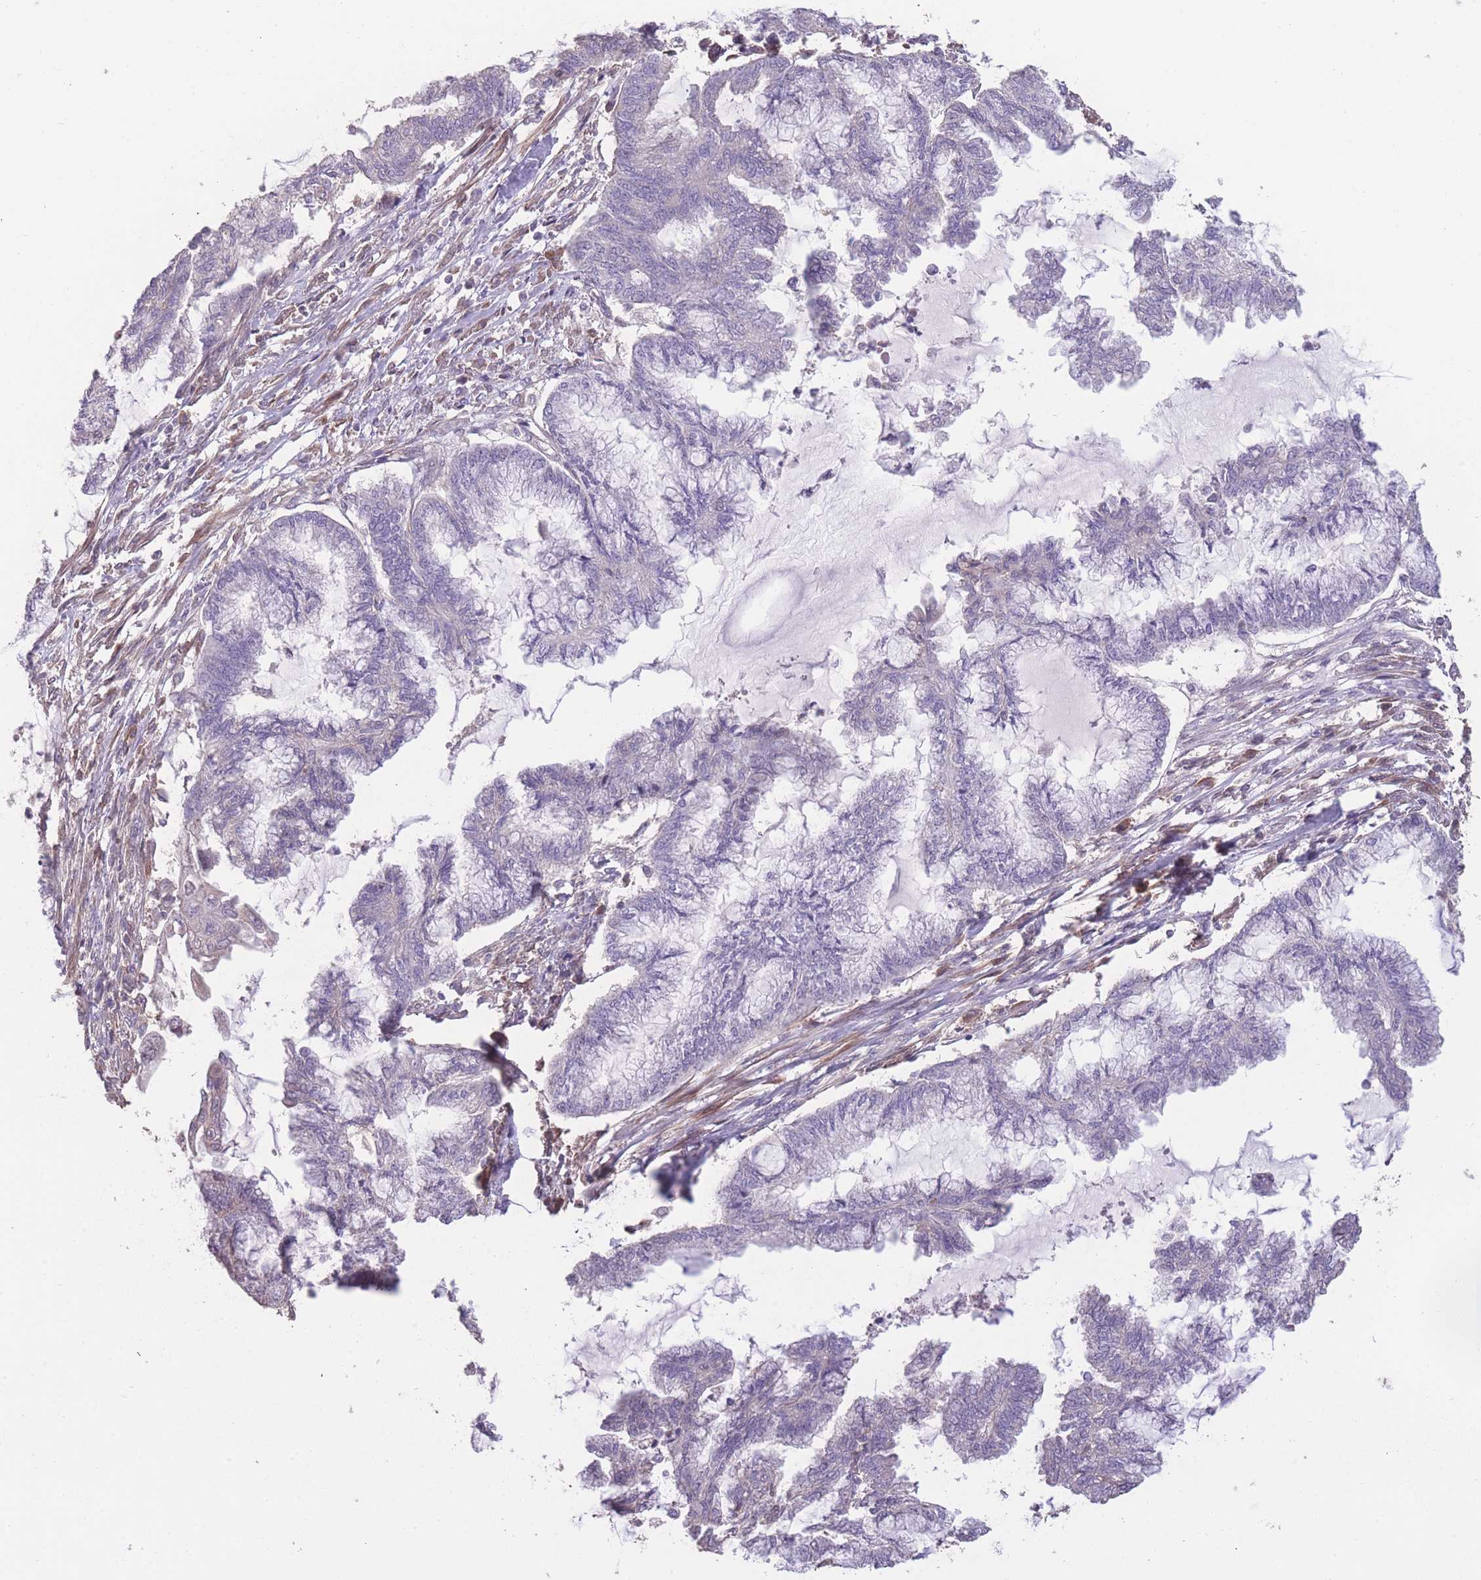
{"staining": {"intensity": "negative", "quantity": "none", "location": "none"}, "tissue": "endometrial cancer", "cell_type": "Tumor cells", "image_type": "cancer", "snomed": [{"axis": "morphology", "description": "Adenocarcinoma, NOS"}, {"axis": "topography", "description": "Endometrium"}], "caption": "IHC of endometrial cancer (adenocarcinoma) exhibits no staining in tumor cells.", "gene": "RSPH10B", "patient": {"sex": "female", "age": 86}}